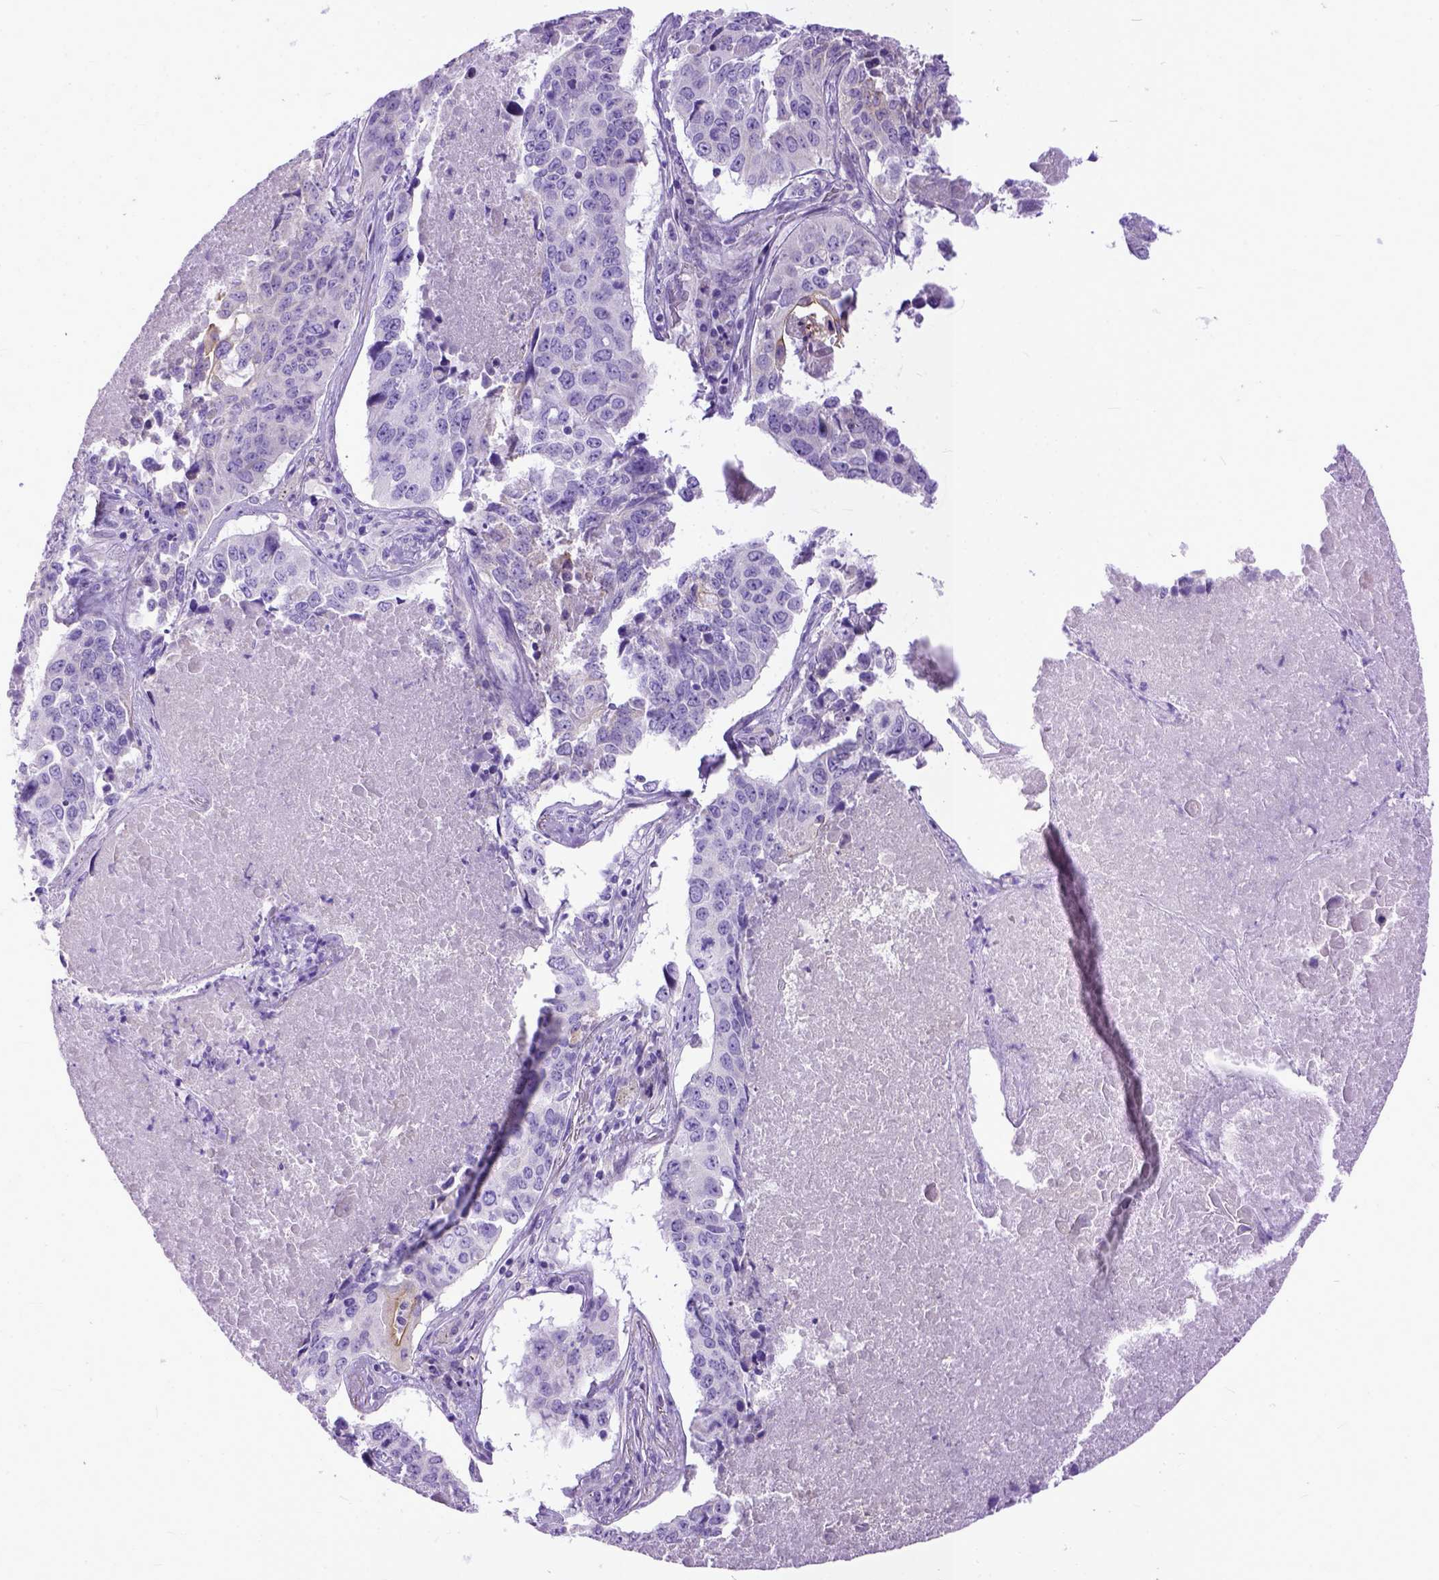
{"staining": {"intensity": "negative", "quantity": "none", "location": "none"}, "tissue": "lung cancer", "cell_type": "Tumor cells", "image_type": "cancer", "snomed": [{"axis": "morphology", "description": "Normal tissue, NOS"}, {"axis": "morphology", "description": "Squamous cell carcinoma, NOS"}, {"axis": "topography", "description": "Bronchus"}, {"axis": "topography", "description": "Lung"}], "caption": "There is no significant expression in tumor cells of lung cancer (squamous cell carcinoma).", "gene": "PPL", "patient": {"sex": "male", "age": 64}}